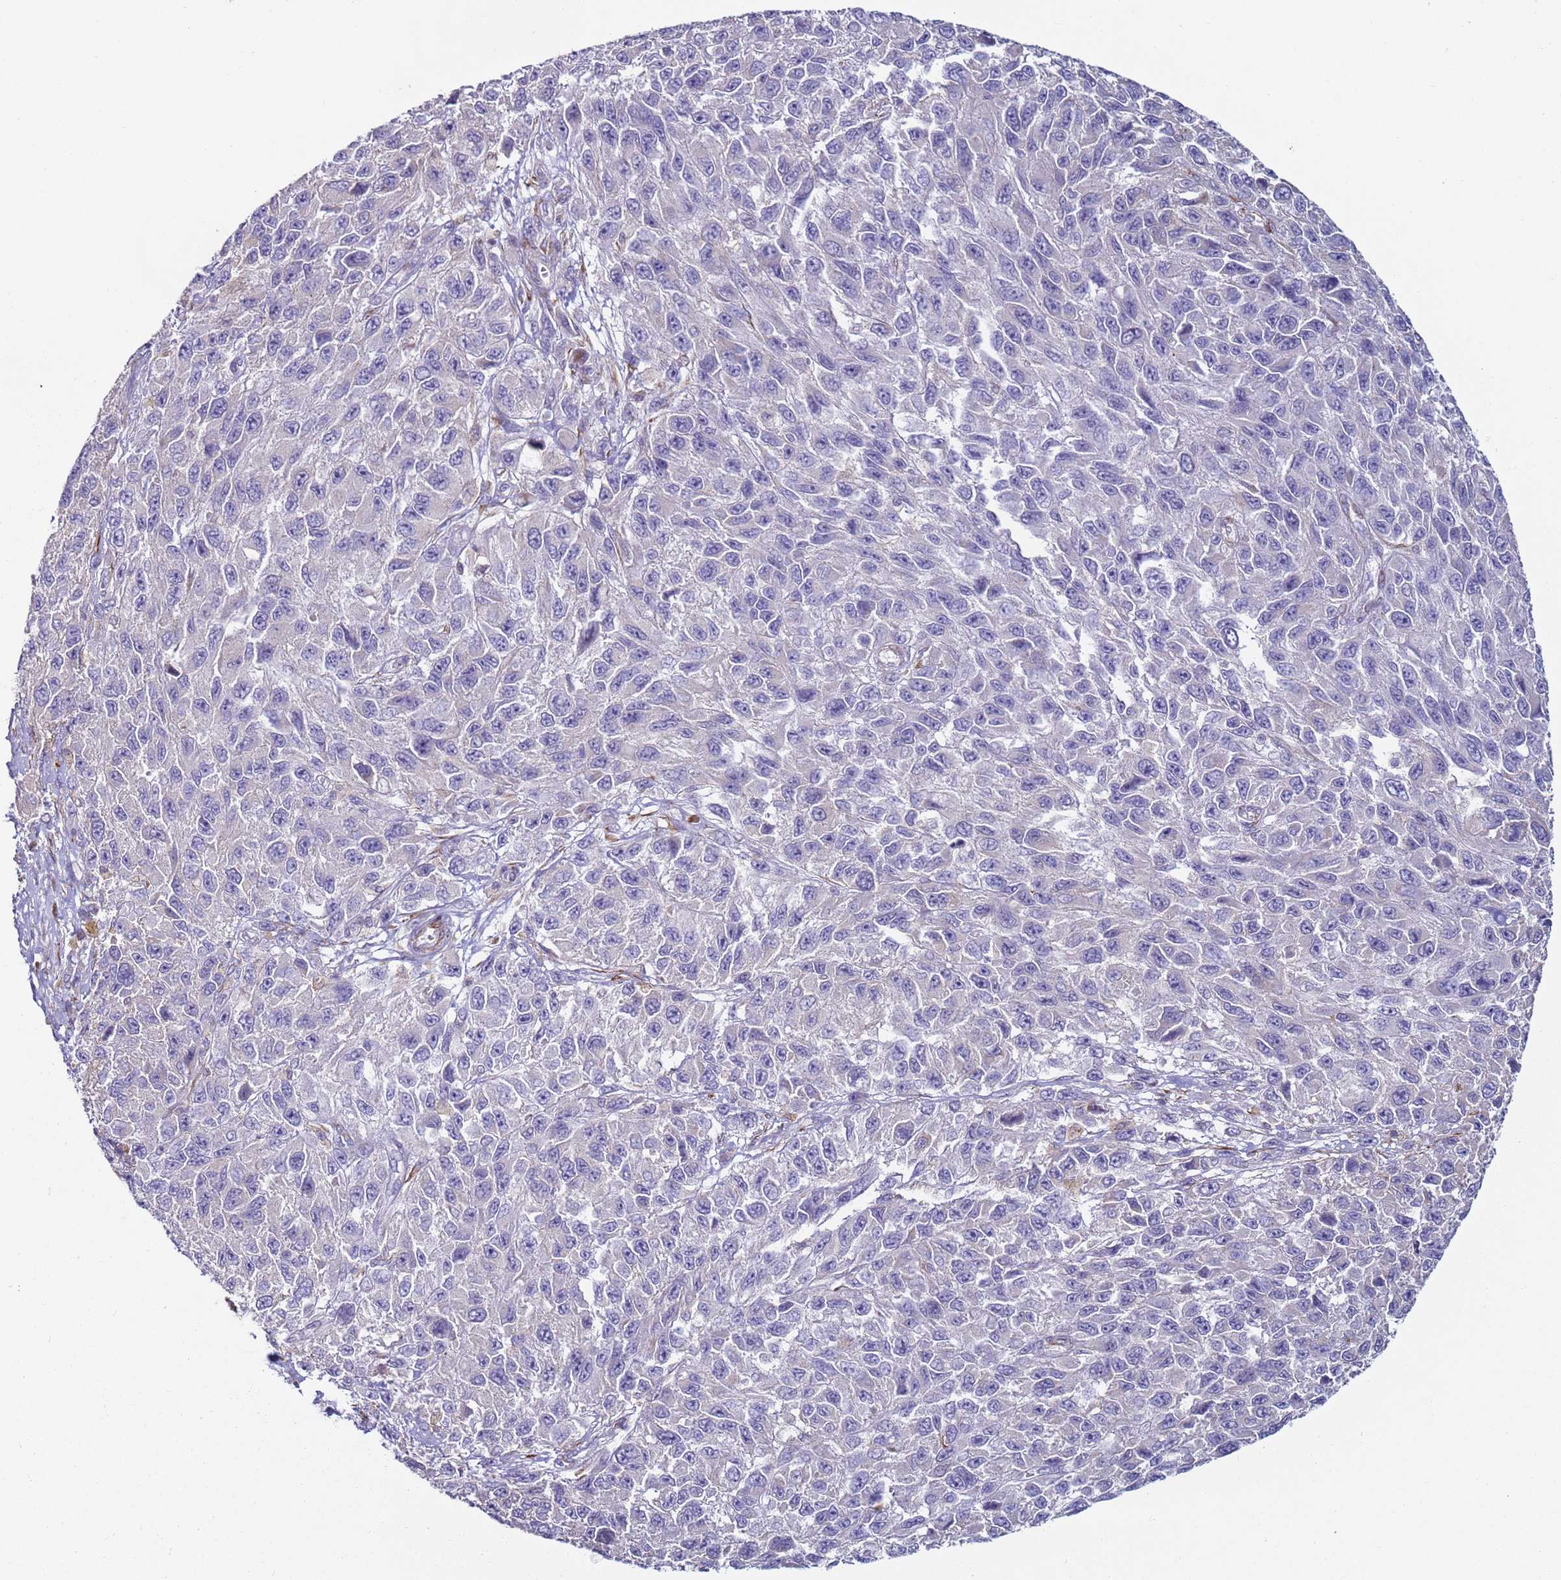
{"staining": {"intensity": "negative", "quantity": "none", "location": "none"}, "tissue": "melanoma", "cell_type": "Tumor cells", "image_type": "cancer", "snomed": [{"axis": "morphology", "description": "Normal tissue, NOS"}, {"axis": "morphology", "description": "Malignant melanoma, NOS"}, {"axis": "topography", "description": "Skin"}], "caption": "IHC of human melanoma demonstrates no positivity in tumor cells.", "gene": "SNAPC4", "patient": {"sex": "female", "age": 96}}